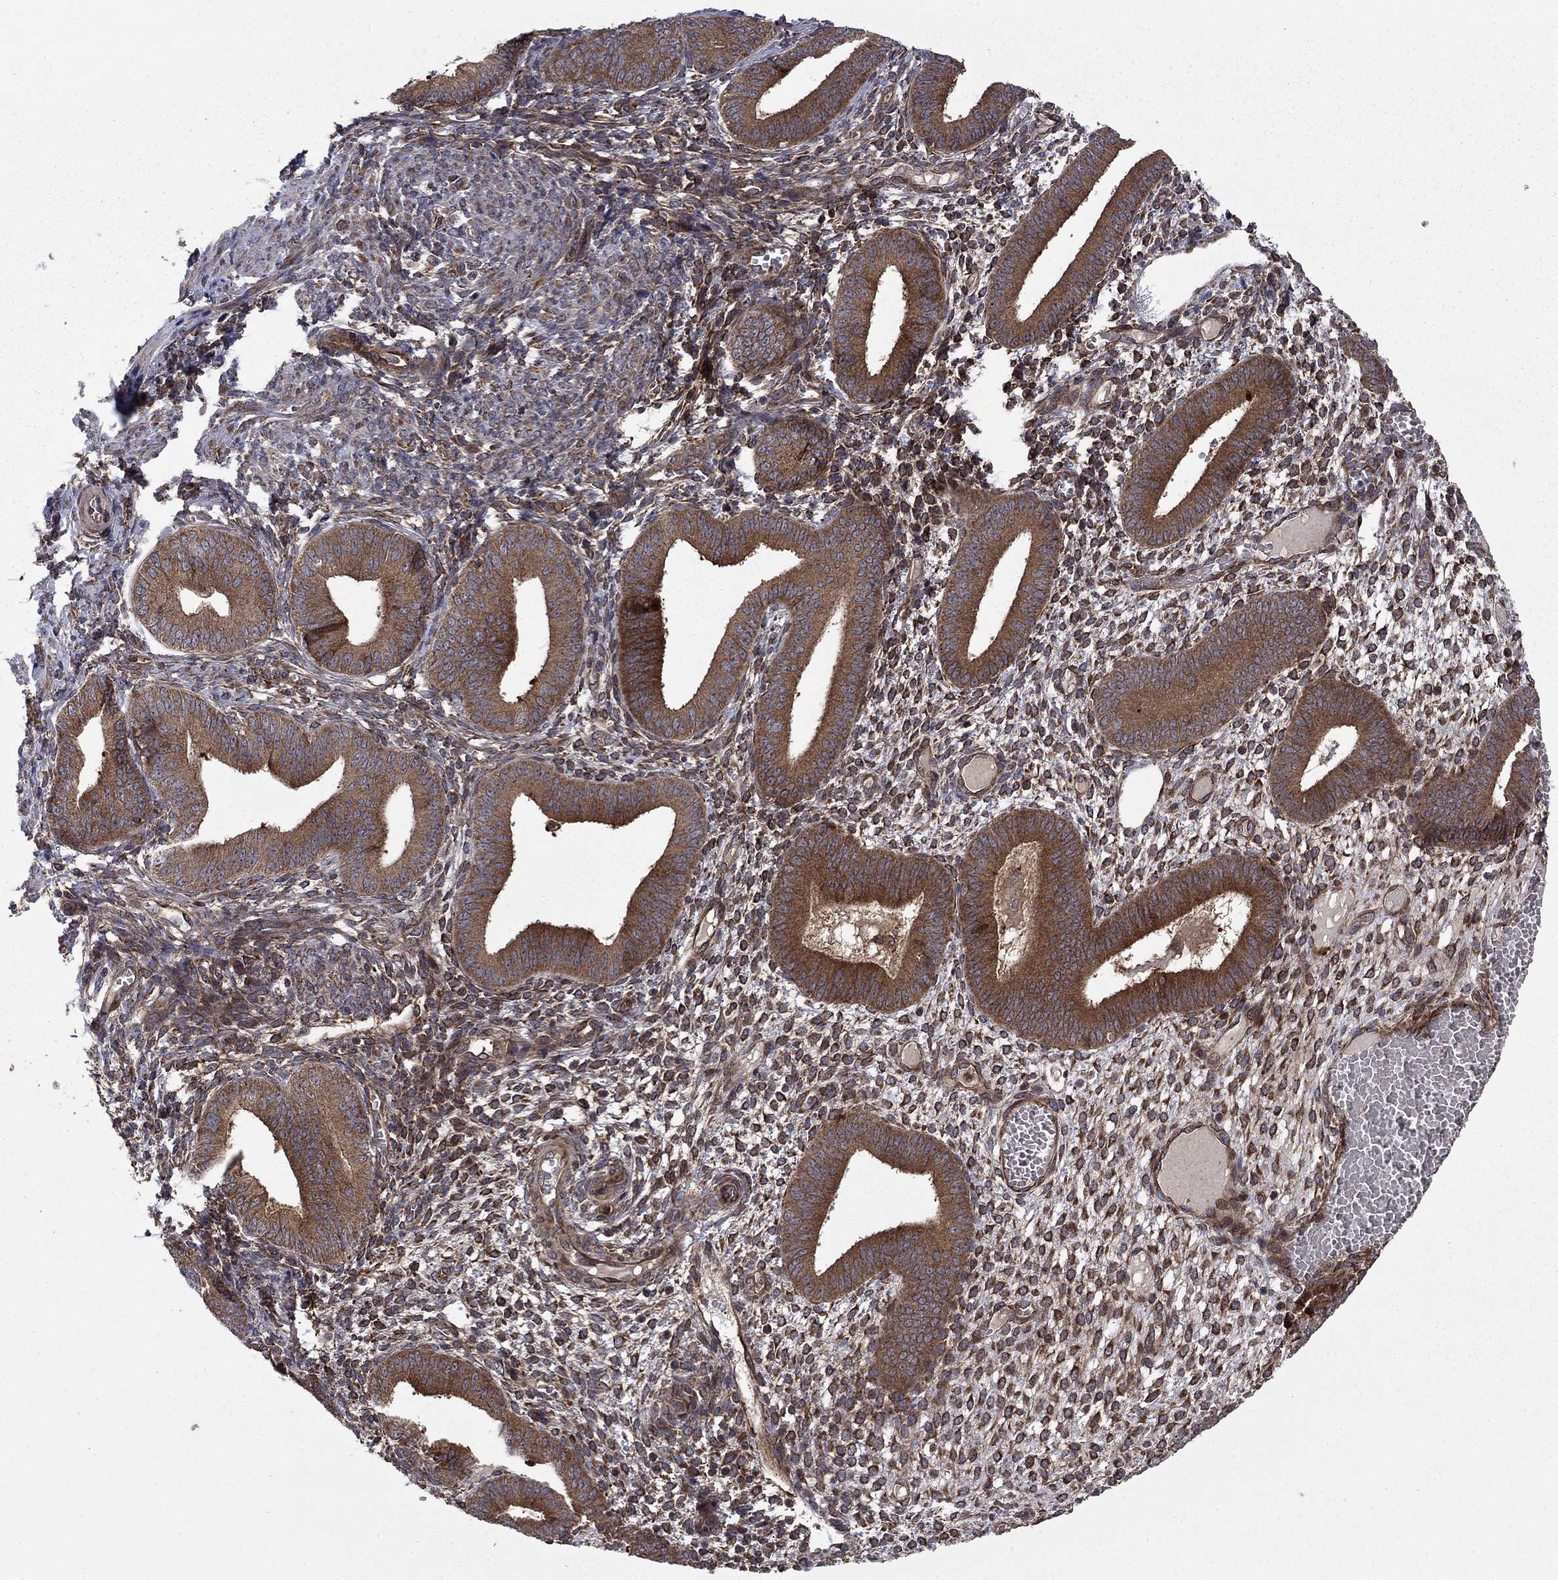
{"staining": {"intensity": "moderate", "quantity": "25%-75%", "location": "cytoplasmic/membranous"}, "tissue": "endometrium", "cell_type": "Cells in endometrial stroma", "image_type": "normal", "snomed": [{"axis": "morphology", "description": "Normal tissue, NOS"}, {"axis": "topography", "description": "Endometrium"}], "caption": "Immunohistochemical staining of normal human endometrium demonstrates 25%-75% levels of moderate cytoplasmic/membranous protein expression in about 25%-75% of cells in endometrial stroma. (Stains: DAB (3,3'-diaminobenzidine) in brown, nuclei in blue, Microscopy: brightfield microscopy at high magnification).", "gene": "HDAC4", "patient": {"sex": "female", "age": 42}}